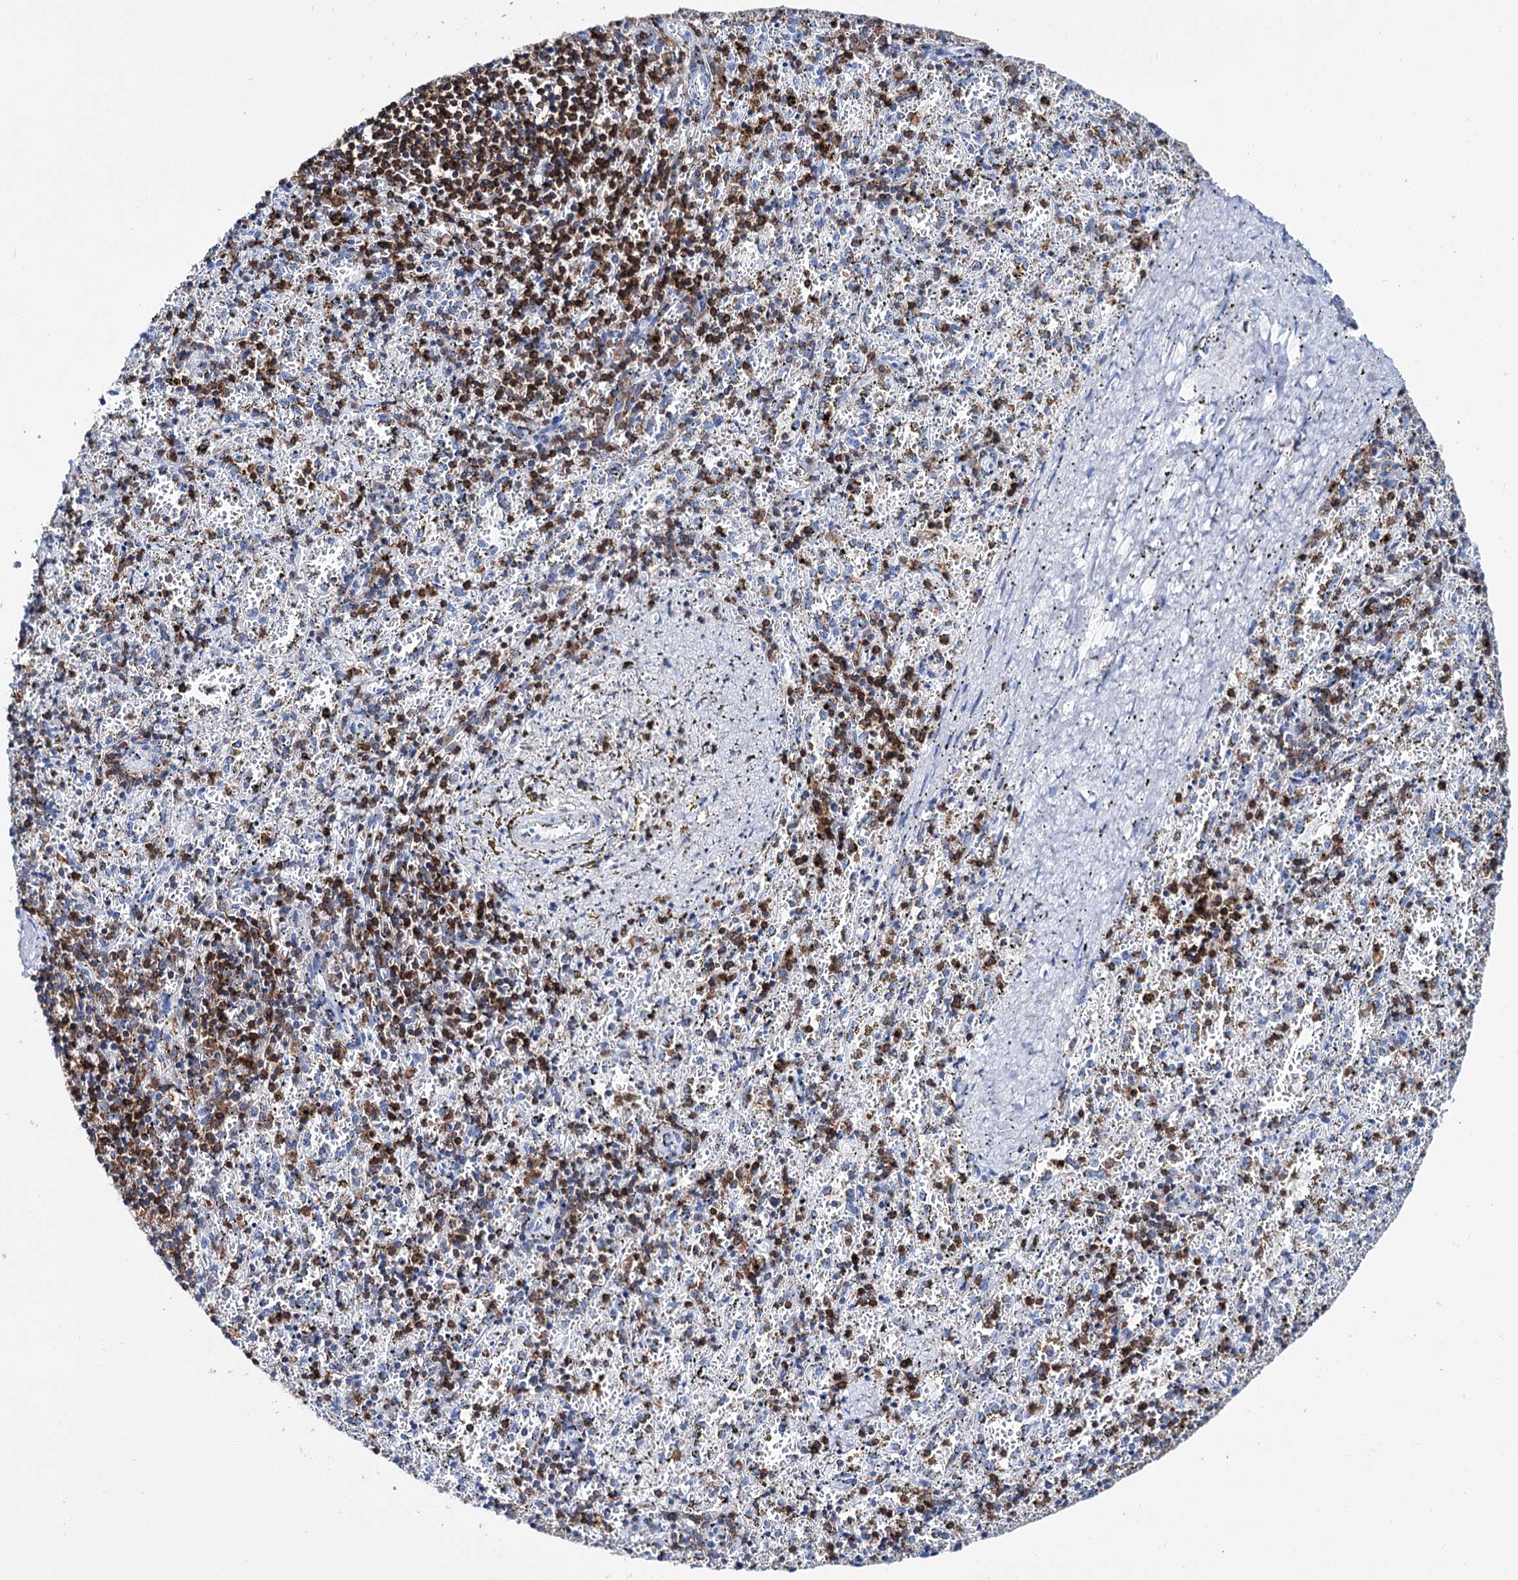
{"staining": {"intensity": "strong", "quantity": "<25%", "location": "cytoplasmic/membranous"}, "tissue": "spleen", "cell_type": "Cells in red pulp", "image_type": "normal", "snomed": [{"axis": "morphology", "description": "Normal tissue, NOS"}, {"axis": "topography", "description": "Spleen"}], "caption": "Protein staining reveals strong cytoplasmic/membranous staining in about <25% of cells in red pulp in benign spleen.", "gene": "DEF6", "patient": {"sex": "male", "age": 11}}